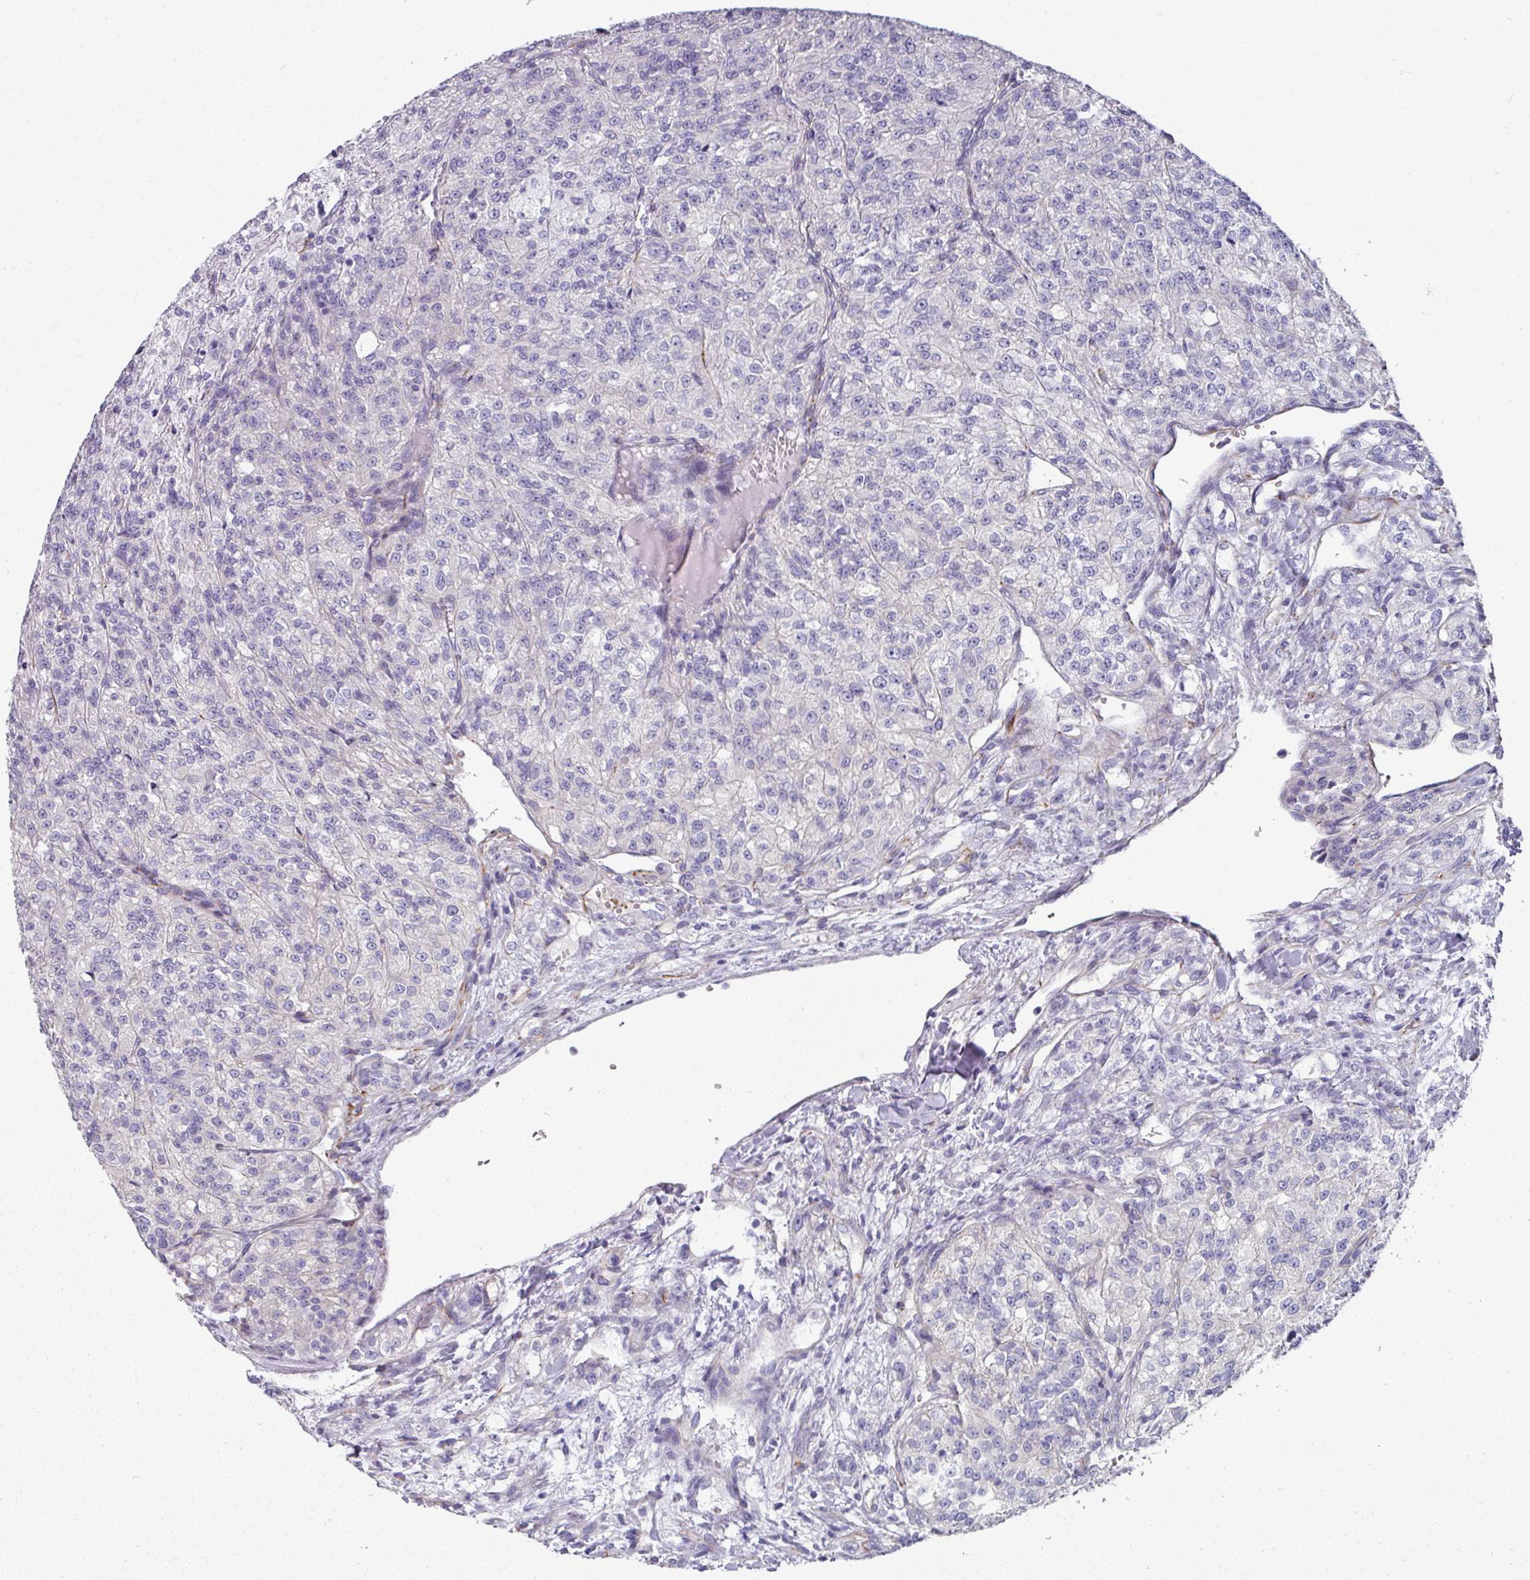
{"staining": {"intensity": "negative", "quantity": "none", "location": "none"}, "tissue": "renal cancer", "cell_type": "Tumor cells", "image_type": "cancer", "snomed": [{"axis": "morphology", "description": "Adenocarcinoma, NOS"}, {"axis": "topography", "description": "Kidney"}], "caption": "Image shows no protein expression in tumor cells of renal cancer (adenocarcinoma) tissue. (Stains: DAB (3,3'-diaminobenzidine) immunohistochemistry (IHC) with hematoxylin counter stain, Microscopy: brightfield microscopy at high magnification).", "gene": "SLC17A7", "patient": {"sex": "female", "age": 63}}